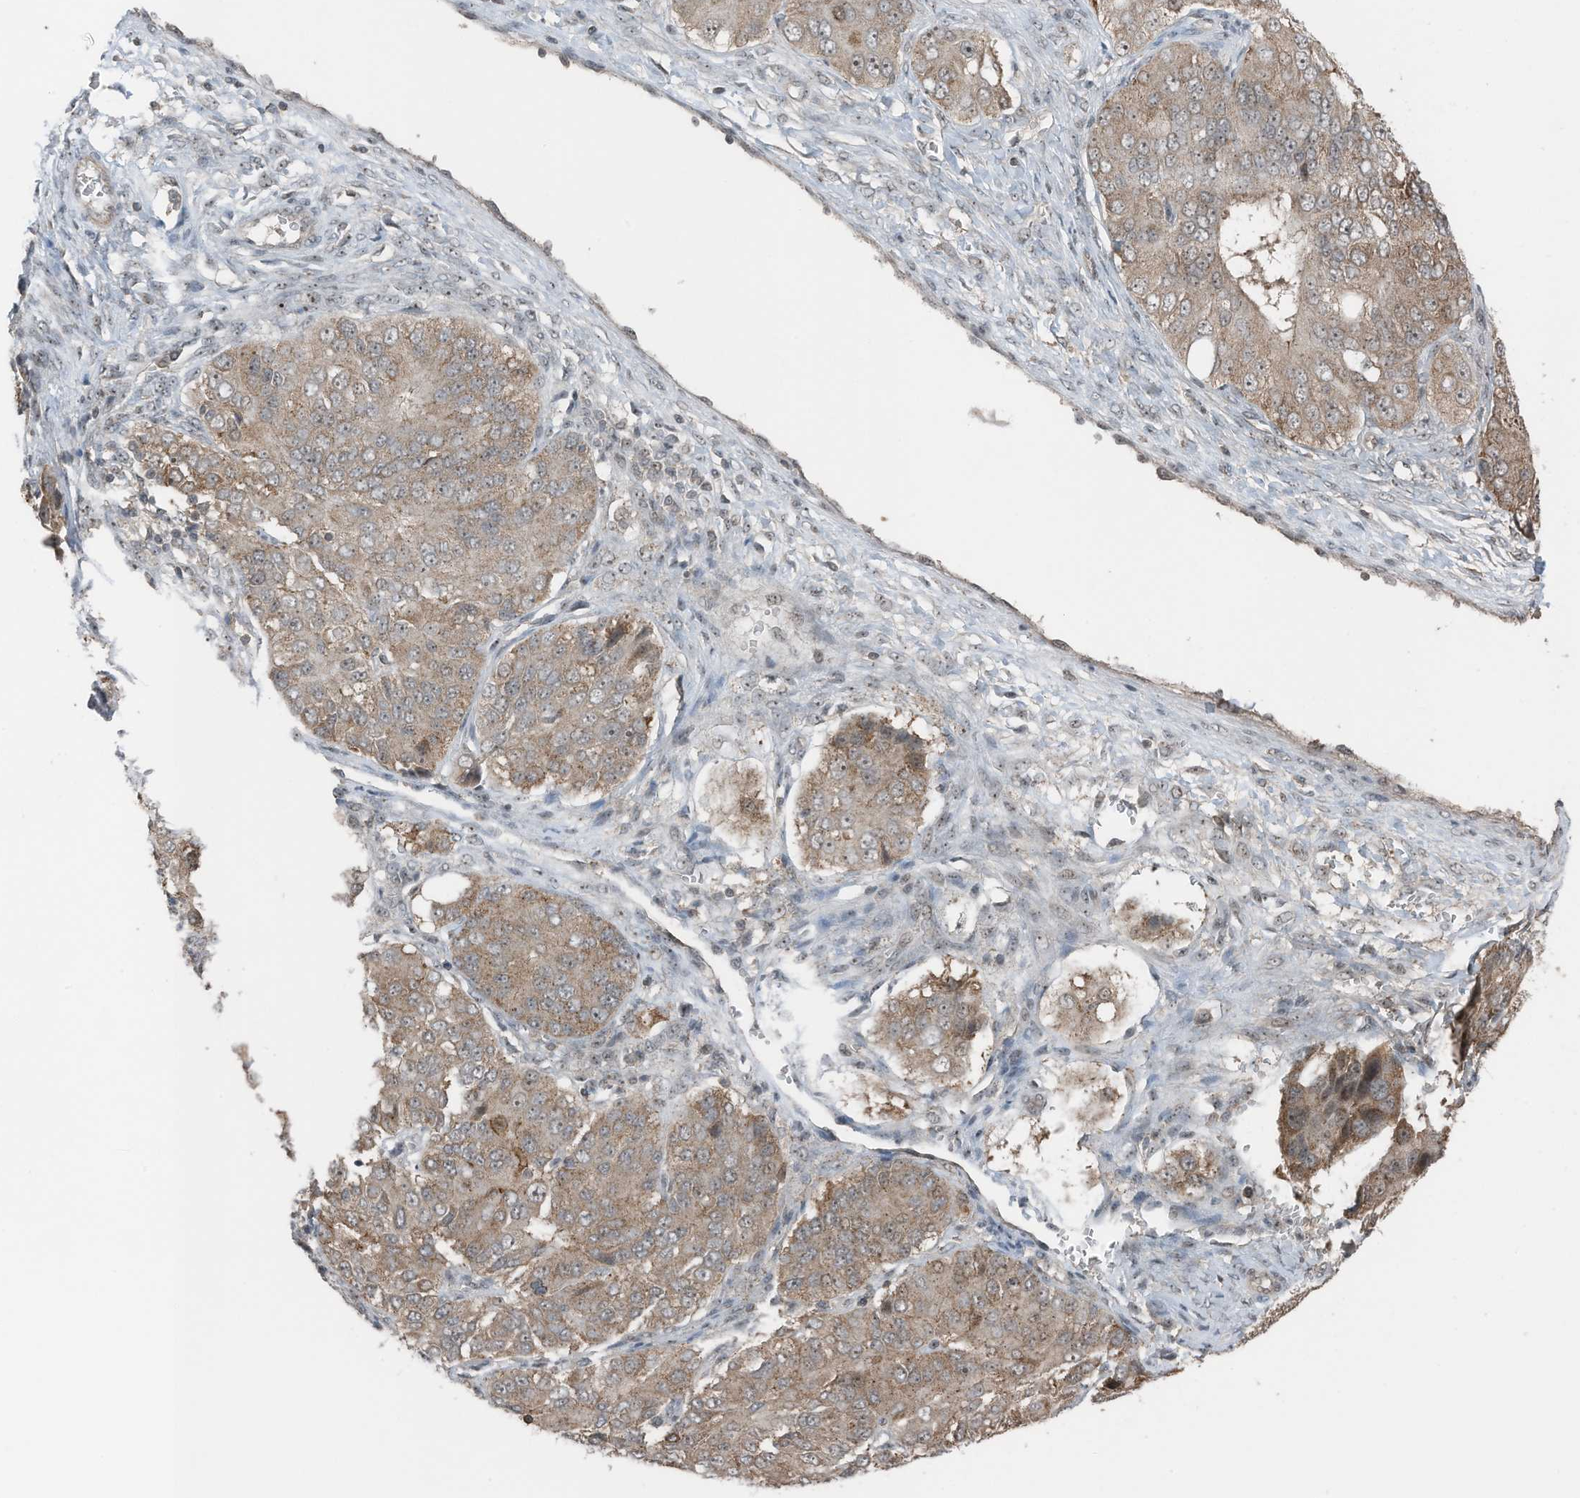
{"staining": {"intensity": "moderate", "quantity": ">75%", "location": "cytoplasmic/membranous,nuclear"}, "tissue": "ovarian cancer", "cell_type": "Tumor cells", "image_type": "cancer", "snomed": [{"axis": "morphology", "description": "Carcinoma, endometroid"}, {"axis": "topography", "description": "Ovary"}], "caption": "Immunohistochemical staining of ovarian endometroid carcinoma shows medium levels of moderate cytoplasmic/membranous and nuclear positivity in approximately >75% of tumor cells.", "gene": "UTP3", "patient": {"sex": "female", "age": 51}}